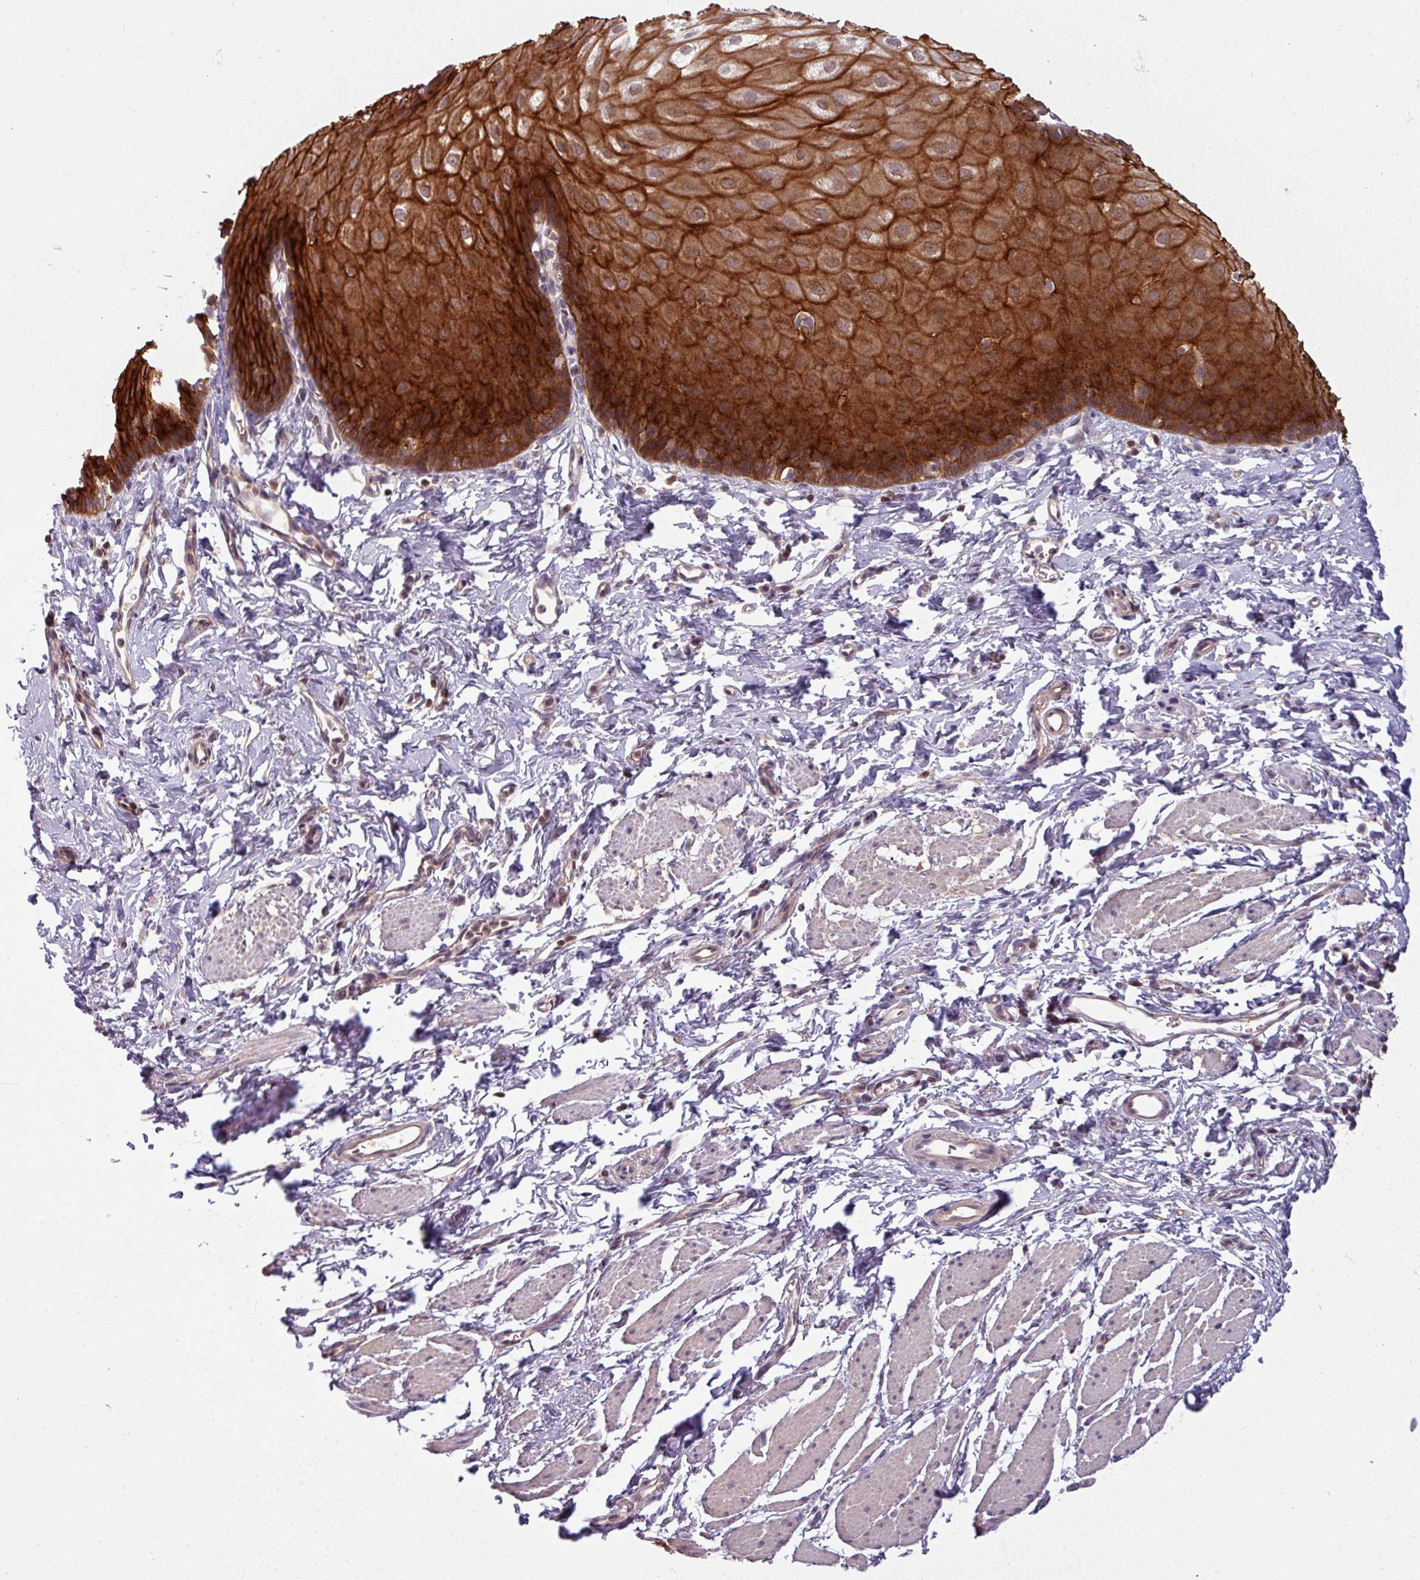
{"staining": {"intensity": "strong", "quantity": ">75%", "location": "cytoplasmic/membranous"}, "tissue": "esophagus", "cell_type": "Squamous epithelial cells", "image_type": "normal", "snomed": [{"axis": "morphology", "description": "Normal tissue, NOS"}, {"axis": "topography", "description": "Esophagus"}], "caption": "Protein positivity by immunohistochemistry reveals strong cytoplasmic/membranous staining in approximately >75% of squamous epithelial cells in unremarkable esophagus. Using DAB (3,3'-diaminobenzidine) (brown) and hematoxylin (blue) stains, captured at high magnification using brightfield microscopy.", "gene": "TUSC3", "patient": {"sex": "male", "age": 70}}